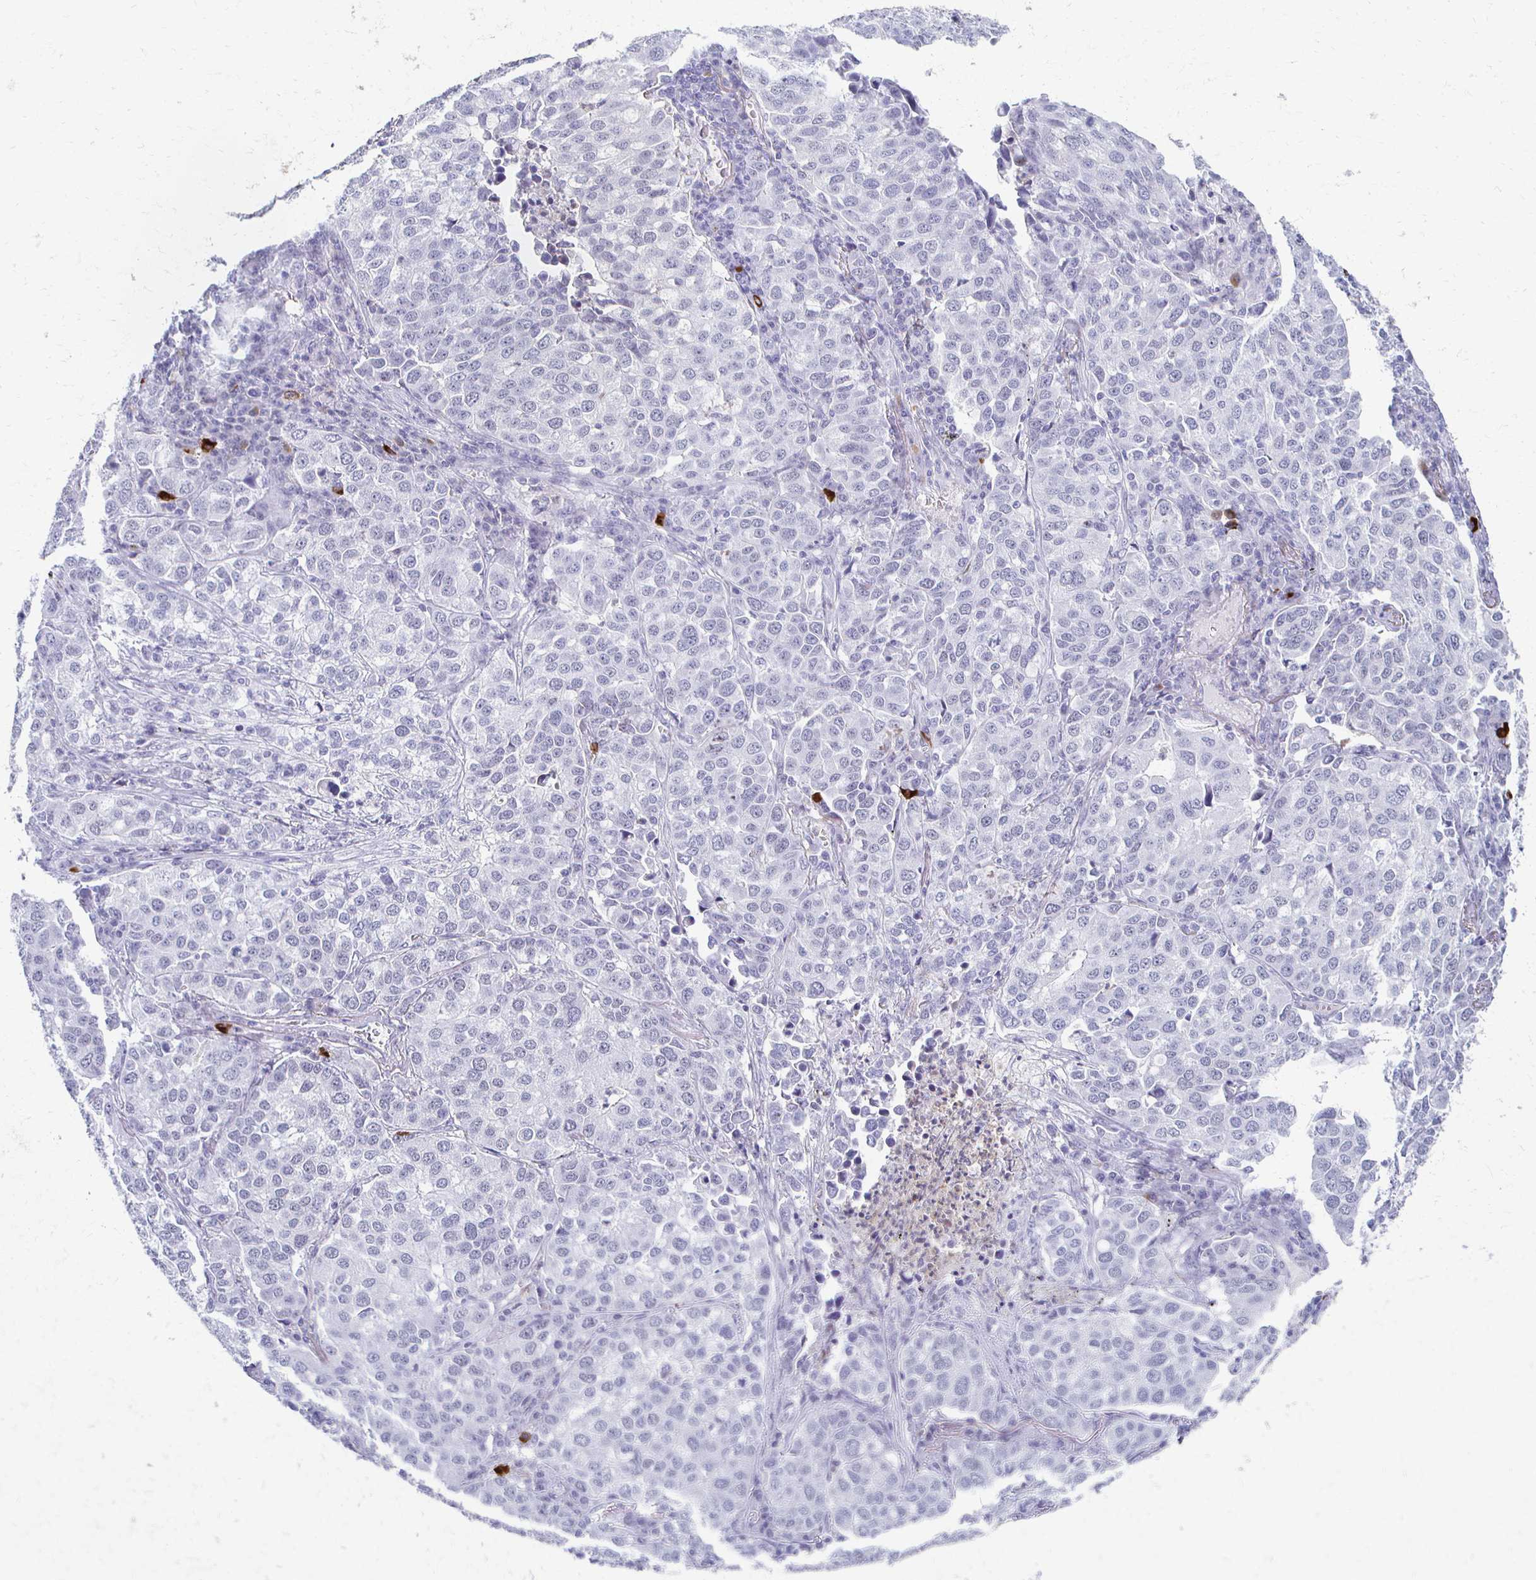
{"staining": {"intensity": "negative", "quantity": "none", "location": "none"}, "tissue": "lung cancer", "cell_type": "Tumor cells", "image_type": "cancer", "snomed": [{"axis": "morphology", "description": "Adenocarcinoma, NOS"}, {"axis": "morphology", "description": "Adenocarcinoma, metastatic, NOS"}, {"axis": "topography", "description": "Lymph node"}, {"axis": "topography", "description": "Lung"}], "caption": "Immunohistochemistry micrograph of neoplastic tissue: human lung adenocarcinoma stained with DAB exhibits no significant protein expression in tumor cells.", "gene": "CXCR2", "patient": {"sex": "female", "age": 65}}